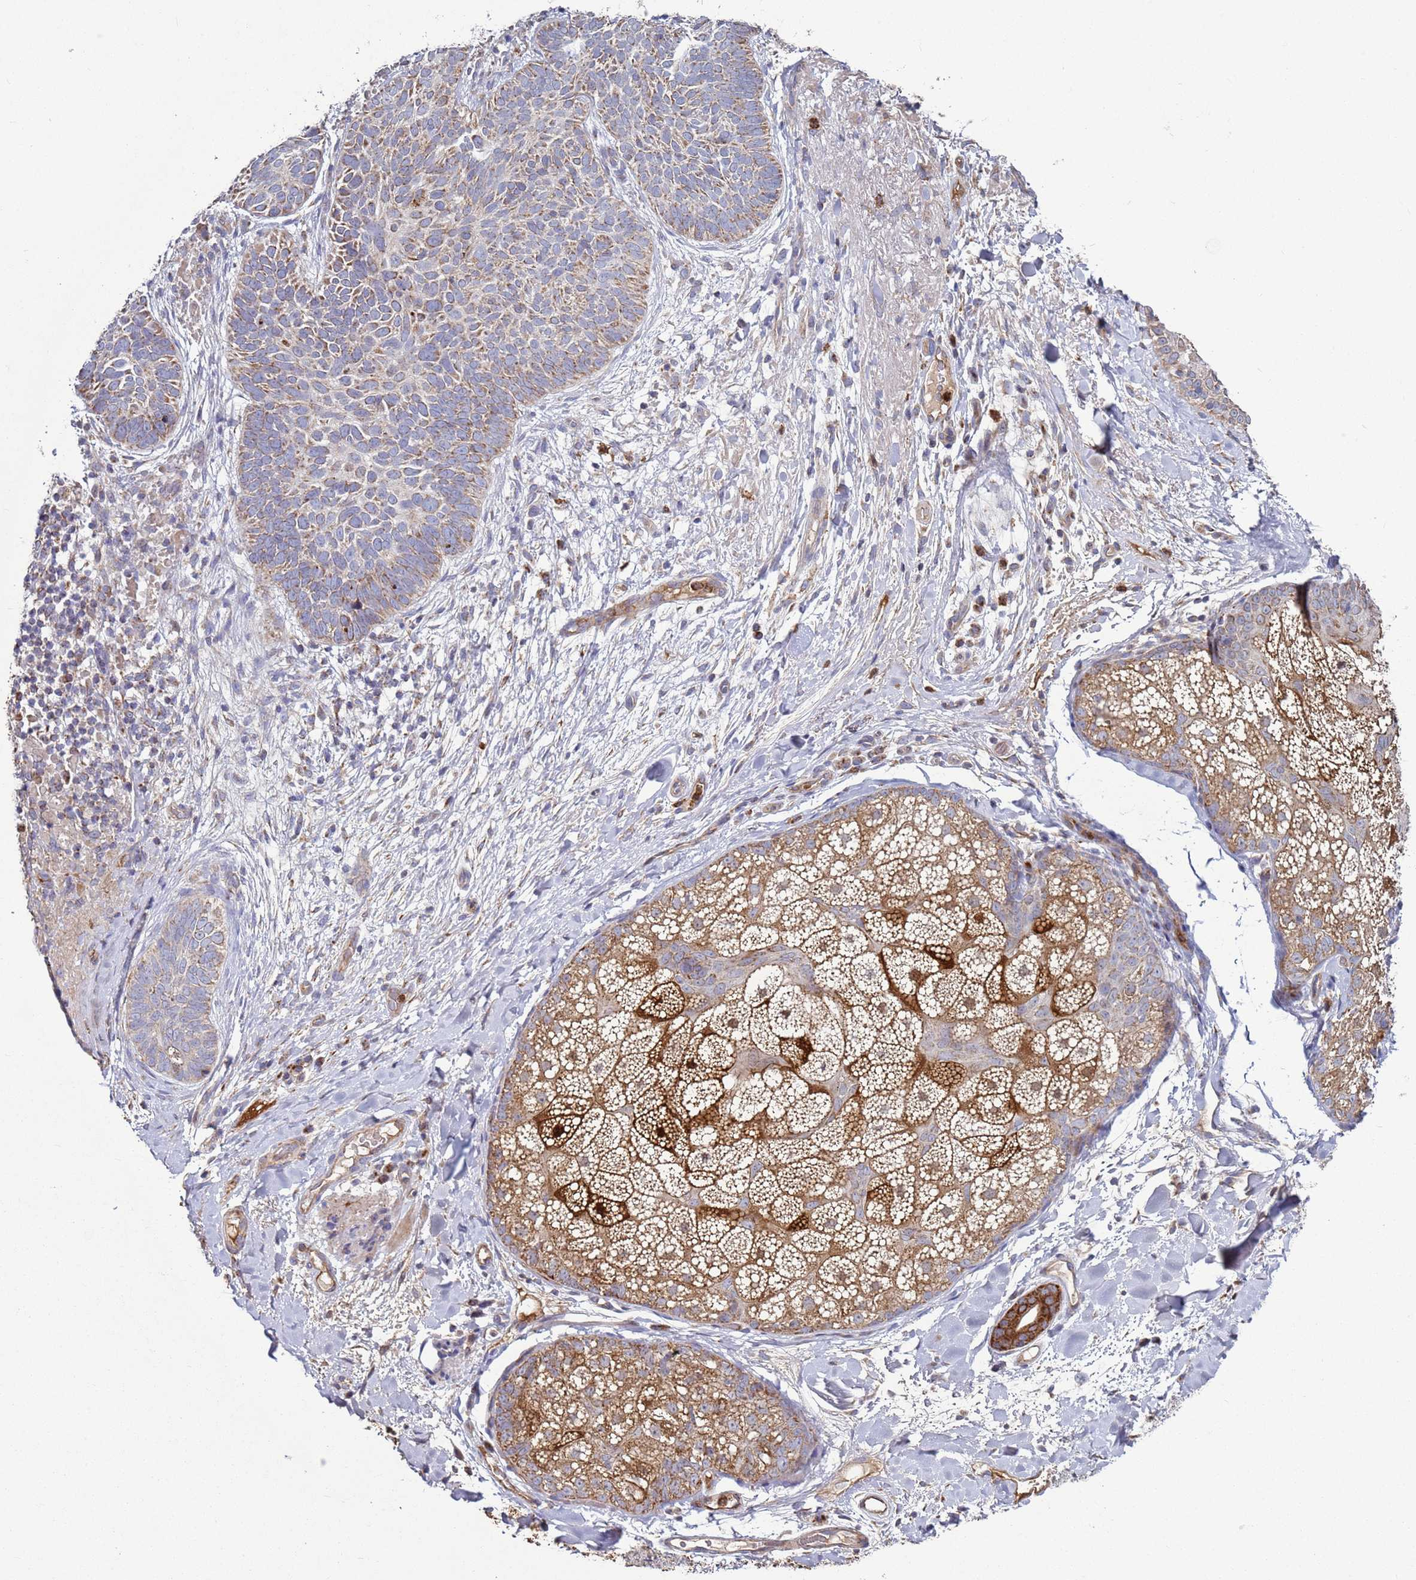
{"staining": {"intensity": "moderate", "quantity": "25%-75%", "location": "cytoplasmic/membranous"}, "tissue": "skin cancer", "cell_type": "Tumor cells", "image_type": "cancer", "snomed": [{"axis": "morphology", "description": "Basal cell carcinoma"}, {"axis": "topography", "description": "Skin"}], "caption": "Moderate cytoplasmic/membranous expression for a protein is identified in about 25%-75% of tumor cells of skin basal cell carcinoma using IHC.", "gene": "FBXO33", "patient": {"sex": "male", "age": 85}}